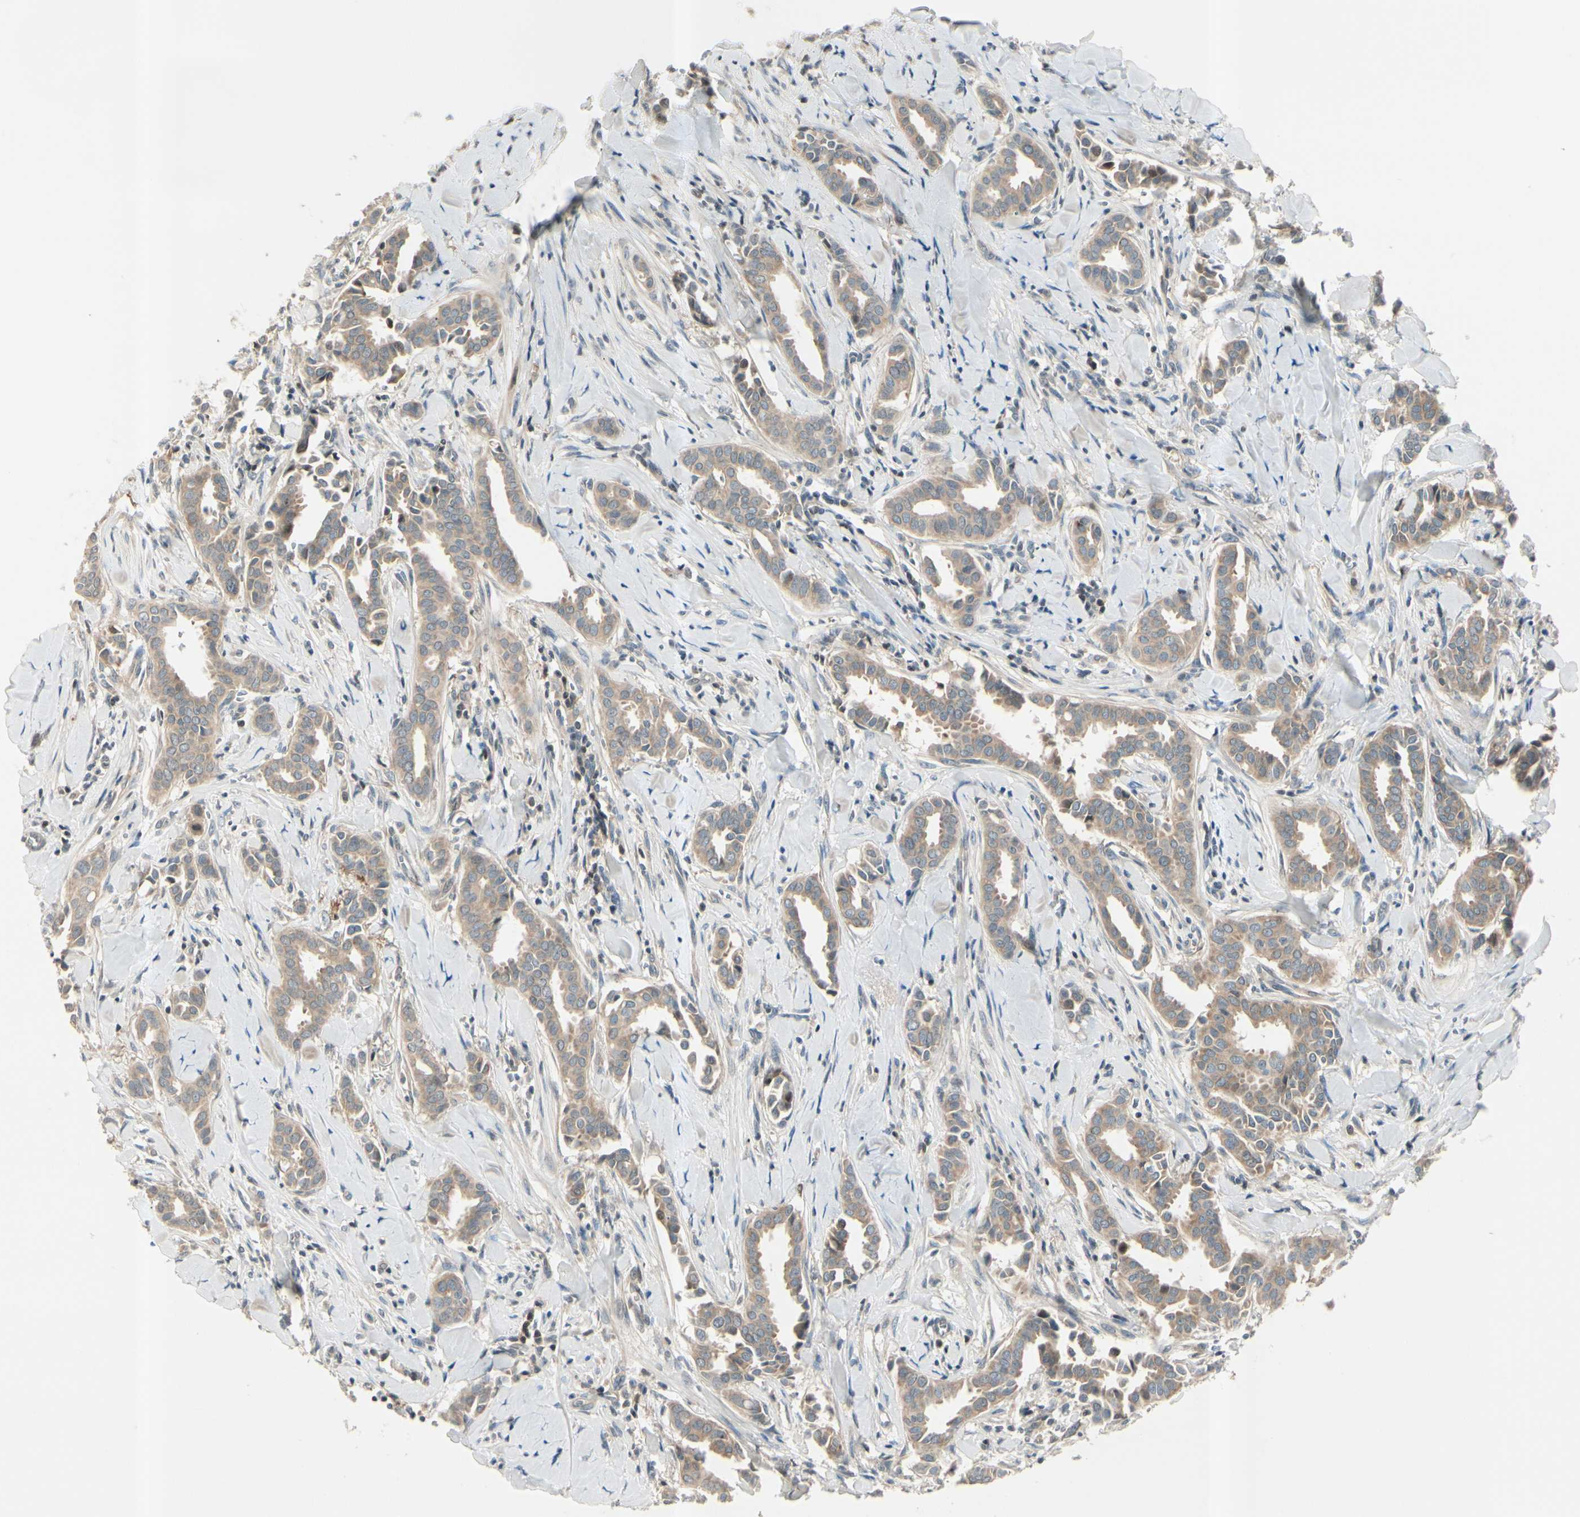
{"staining": {"intensity": "moderate", "quantity": ">75%", "location": "cytoplasmic/membranous"}, "tissue": "head and neck cancer", "cell_type": "Tumor cells", "image_type": "cancer", "snomed": [{"axis": "morphology", "description": "Adenocarcinoma, NOS"}, {"axis": "topography", "description": "Salivary gland"}, {"axis": "topography", "description": "Head-Neck"}], "caption": "Immunohistochemistry (IHC) (DAB) staining of human head and neck cancer (adenocarcinoma) displays moderate cytoplasmic/membranous protein positivity in approximately >75% of tumor cells.", "gene": "ICAM5", "patient": {"sex": "female", "age": 59}}